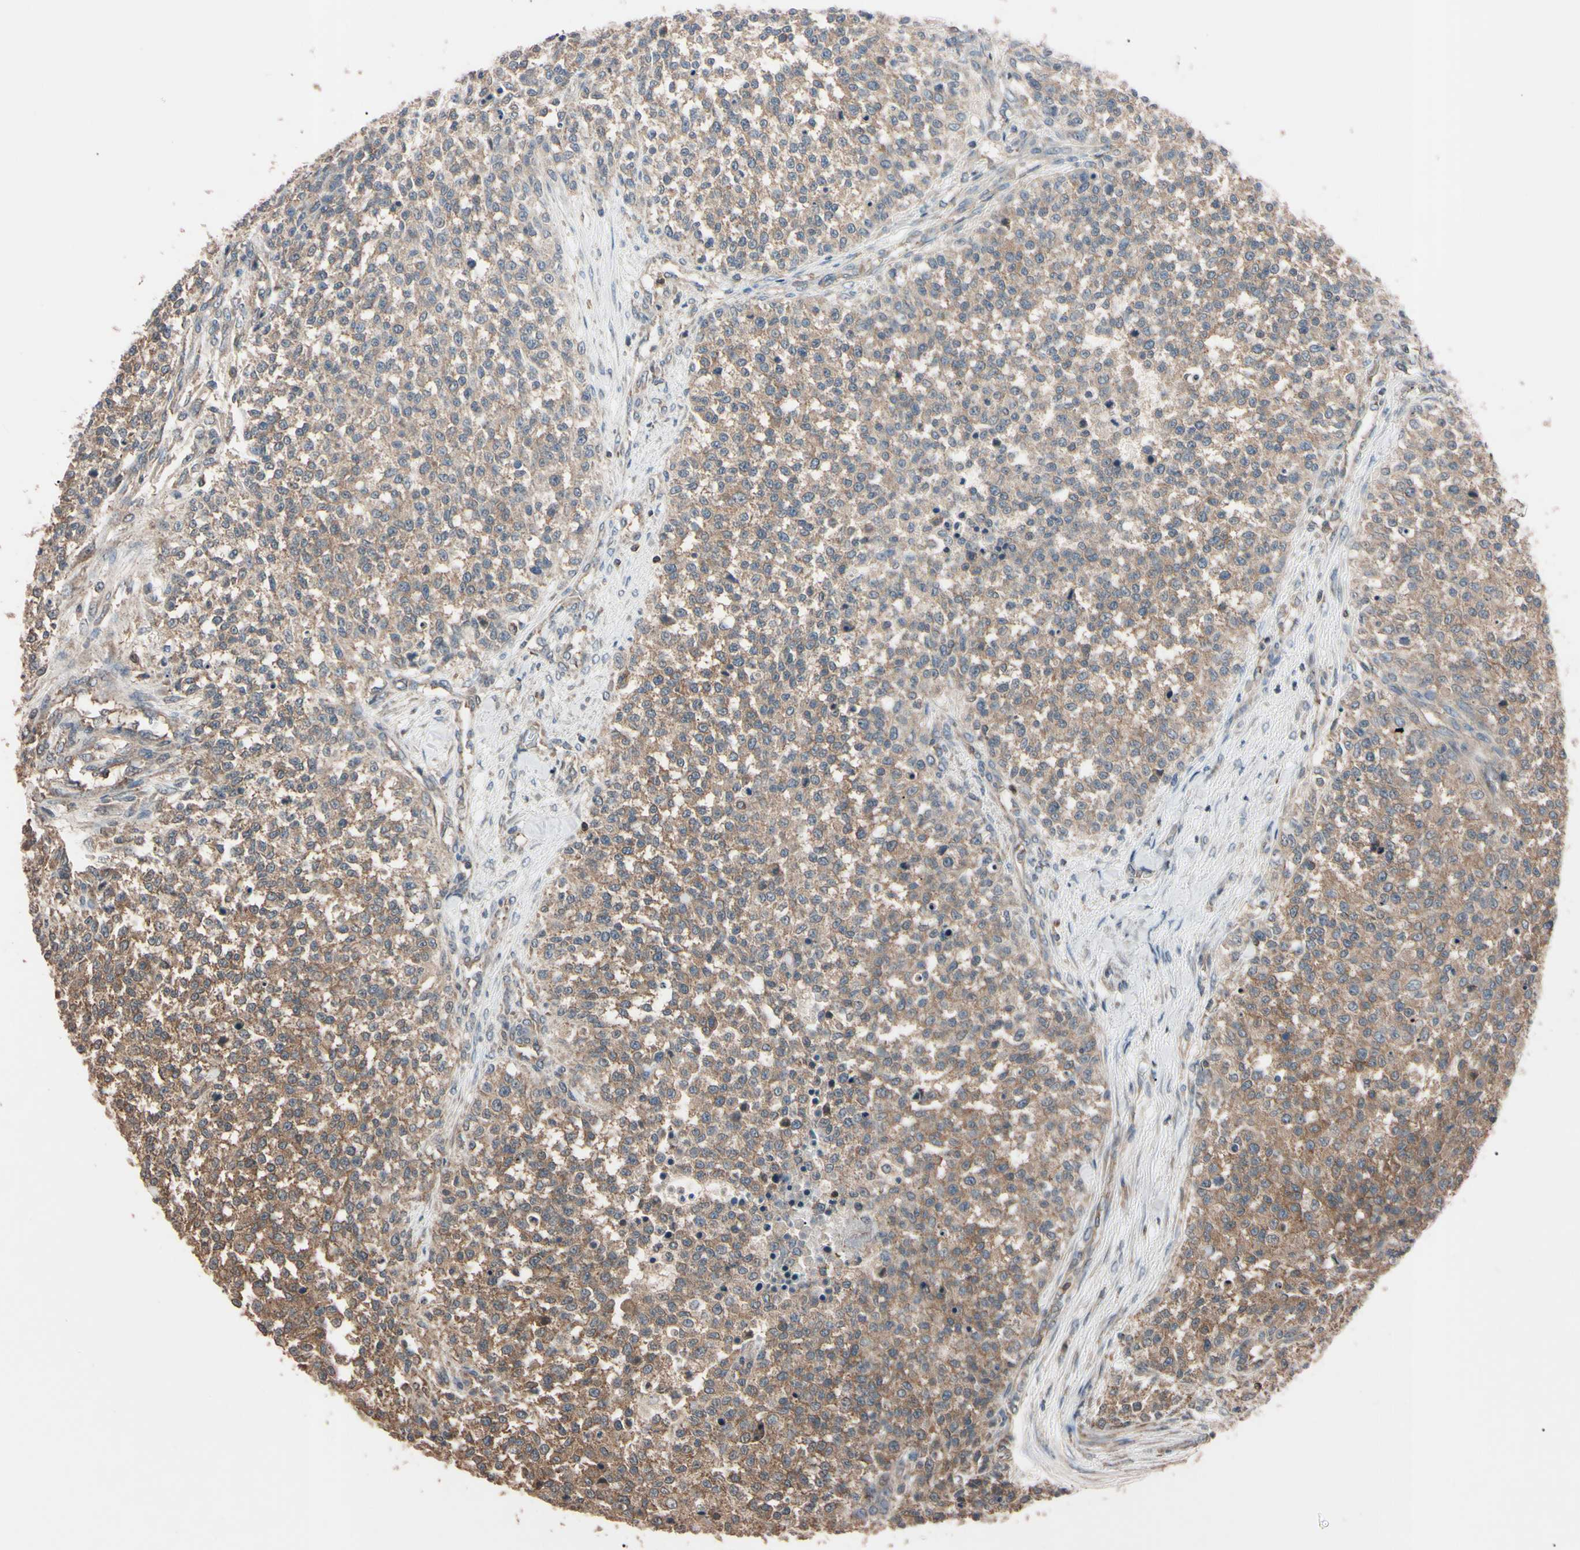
{"staining": {"intensity": "moderate", "quantity": "25%-75%", "location": "cytoplasmic/membranous"}, "tissue": "testis cancer", "cell_type": "Tumor cells", "image_type": "cancer", "snomed": [{"axis": "morphology", "description": "Seminoma, NOS"}, {"axis": "topography", "description": "Testis"}], "caption": "A medium amount of moderate cytoplasmic/membranous positivity is seen in approximately 25%-75% of tumor cells in testis seminoma tissue.", "gene": "TNFRSF1A", "patient": {"sex": "male", "age": 59}}